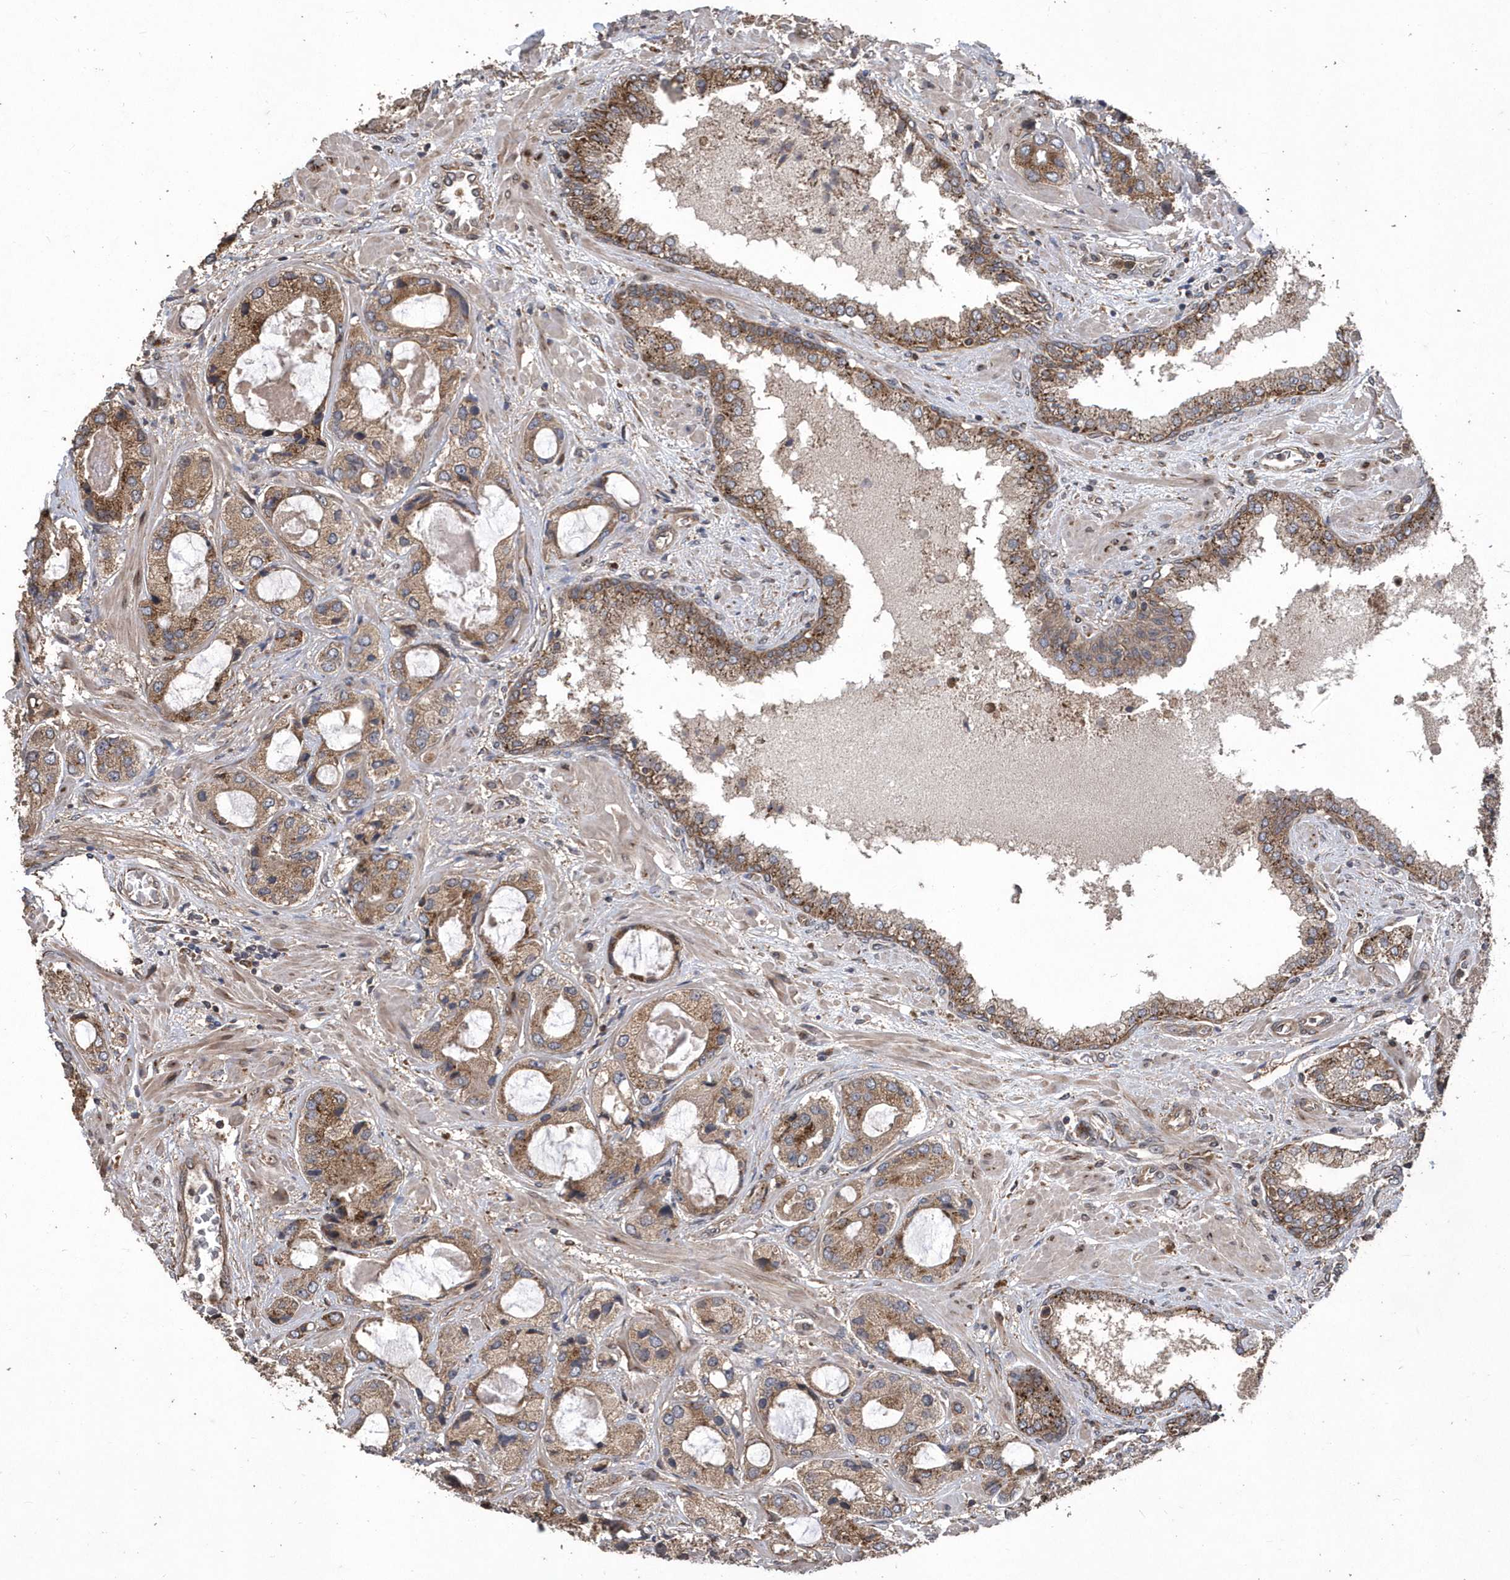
{"staining": {"intensity": "weak", "quantity": ">75%", "location": "cytoplasmic/membranous"}, "tissue": "prostate cancer", "cell_type": "Tumor cells", "image_type": "cancer", "snomed": [{"axis": "morphology", "description": "Normal tissue, NOS"}, {"axis": "morphology", "description": "Adenocarcinoma, High grade"}, {"axis": "topography", "description": "Prostate"}, {"axis": "topography", "description": "Peripheral nerve tissue"}], "caption": "Immunohistochemistry (IHC) staining of prostate high-grade adenocarcinoma, which demonstrates low levels of weak cytoplasmic/membranous staining in about >75% of tumor cells indicating weak cytoplasmic/membranous protein staining. The staining was performed using DAB (brown) for protein detection and nuclei were counterstained in hematoxylin (blue).", "gene": "WASHC5", "patient": {"sex": "male", "age": 59}}